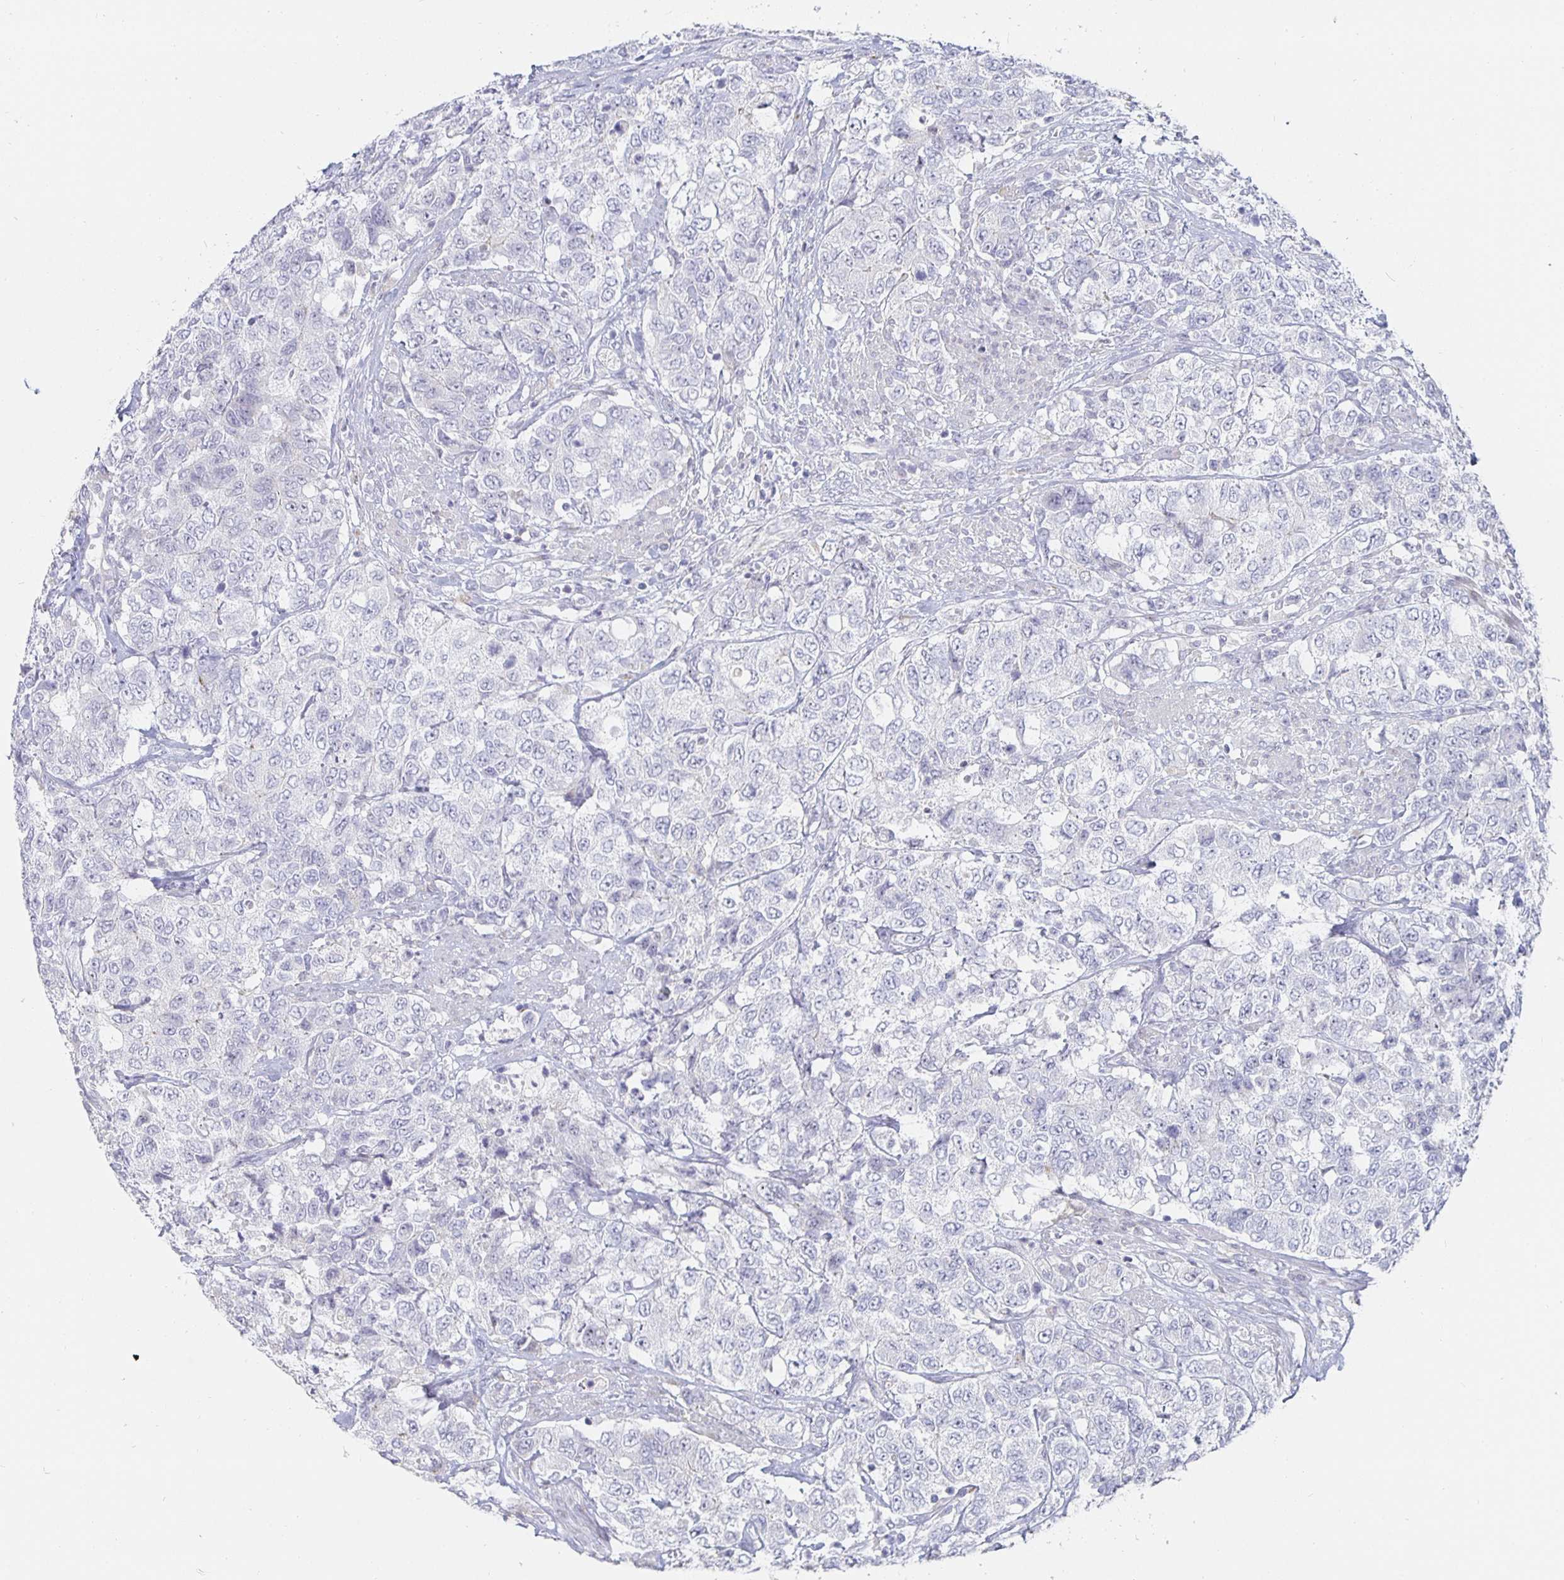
{"staining": {"intensity": "negative", "quantity": "none", "location": "none"}, "tissue": "urothelial cancer", "cell_type": "Tumor cells", "image_type": "cancer", "snomed": [{"axis": "morphology", "description": "Urothelial carcinoma, High grade"}, {"axis": "topography", "description": "Urinary bladder"}], "caption": "This photomicrograph is of urothelial cancer stained with immunohistochemistry to label a protein in brown with the nuclei are counter-stained blue. There is no staining in tumor cells.", "gene": "S100G", "patient": {"sex": "female", "age": 78}}